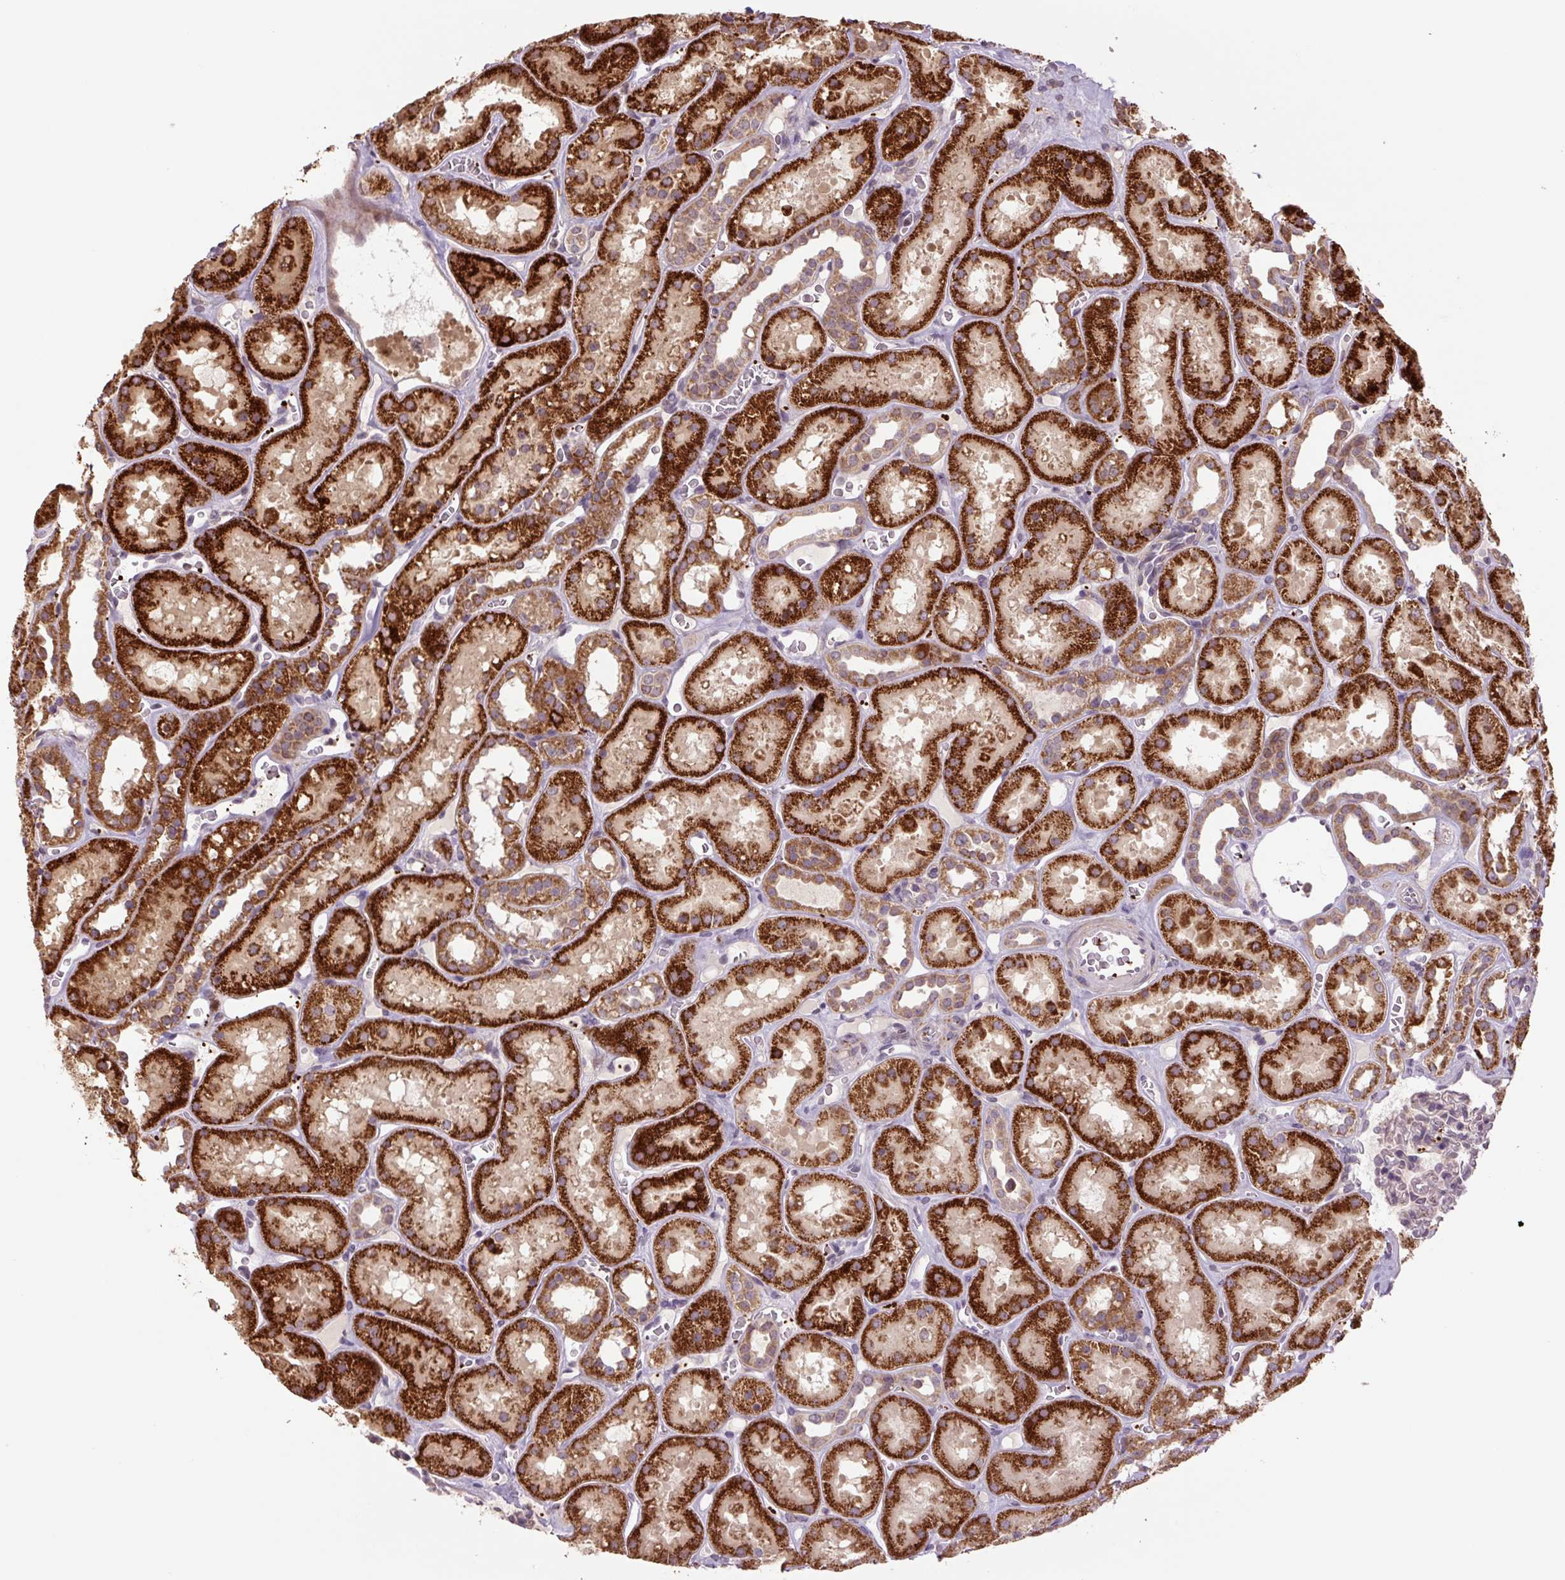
{"staining": {"intensity": "weak", "quantity": "<25%", "location": "cytoplasmic/membranous"}, "tissue": "kidney", "cell_type": "Cells in glomeruli", "image_type": "normal", "snomed": [{"axis": "morphology", "description": "Normal tissue, NOS"}, {"axis": "topography", "description": "Kidney"}], "caption": "IHC histopathology image of normal human kidney stained for a protein (brown), which exhibits no staining in cells in glomeruli. Brightfield microscopy of IHC stained with DAB (3,3'-diaminobenzidine) (brown) and hematoxylin (blue), captured at high magnification.", "gene": "TMEM160", "patient": {"sex": "female", "age": 41}}